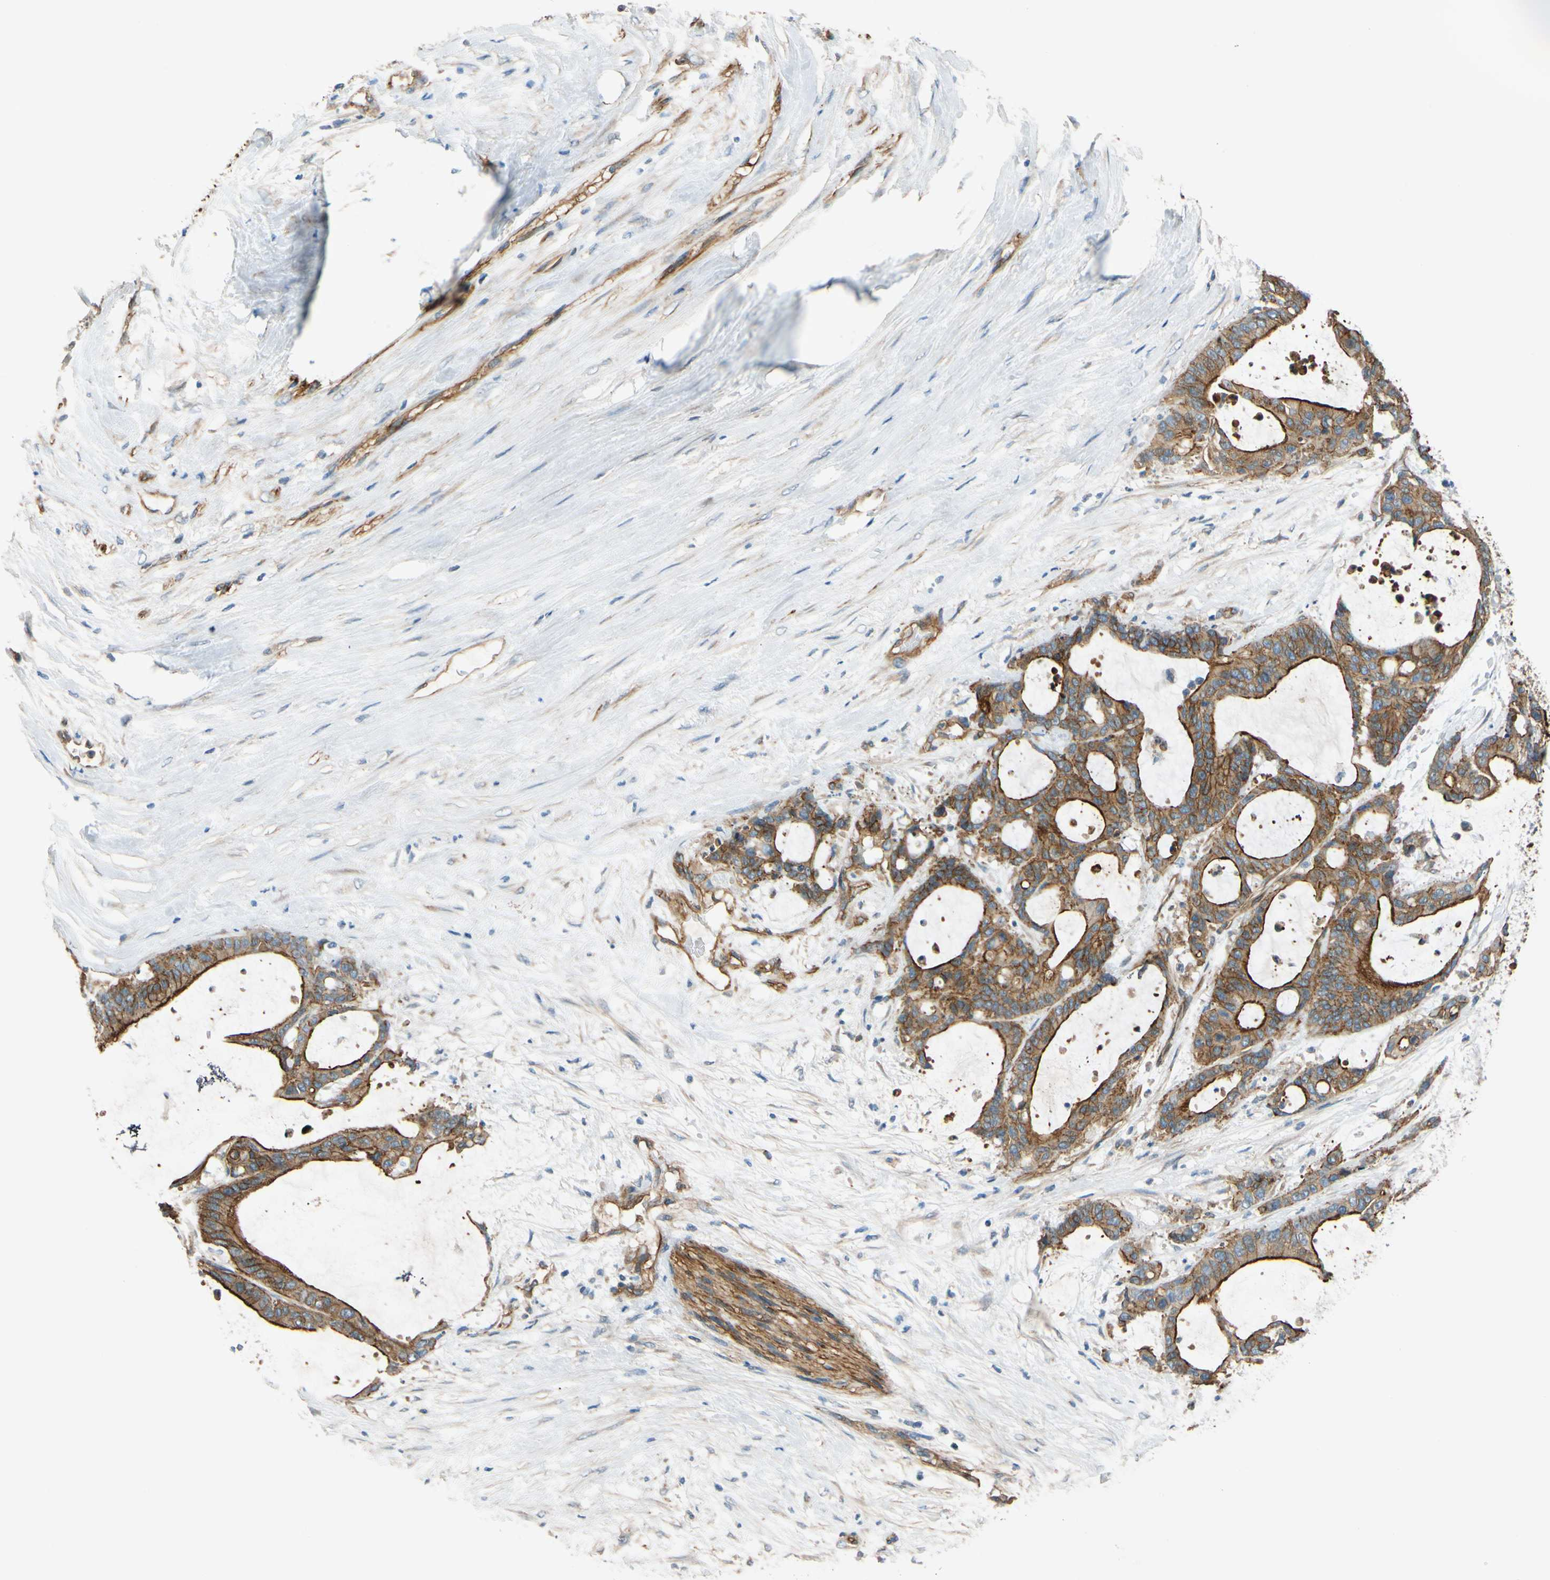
{"staining": {"intensity": "strong", "quantity": ">75%", "location": "cytoplasmic/membranous"}, "tissue": "liver cancer", "cell_type": "Tumor cells", "image_type": "cancer", "snomed": [{"axis": "morphology", "description": "Cholangiocarcinoma"}, {"axis": "topography", "description": "Liver"}], "caption": "IHC histopathology image of neoplastic tissue: cholangiocarcinoma (liver) stained using IHC displays high levels of strong protein expression localized specifically in the cytoplasmic/membranous of tumor cells, appearing as a cytoplasmic/membranous brown color.", "gene": "SPTAN1", "patient": {"sex": "female", "age": 73}}